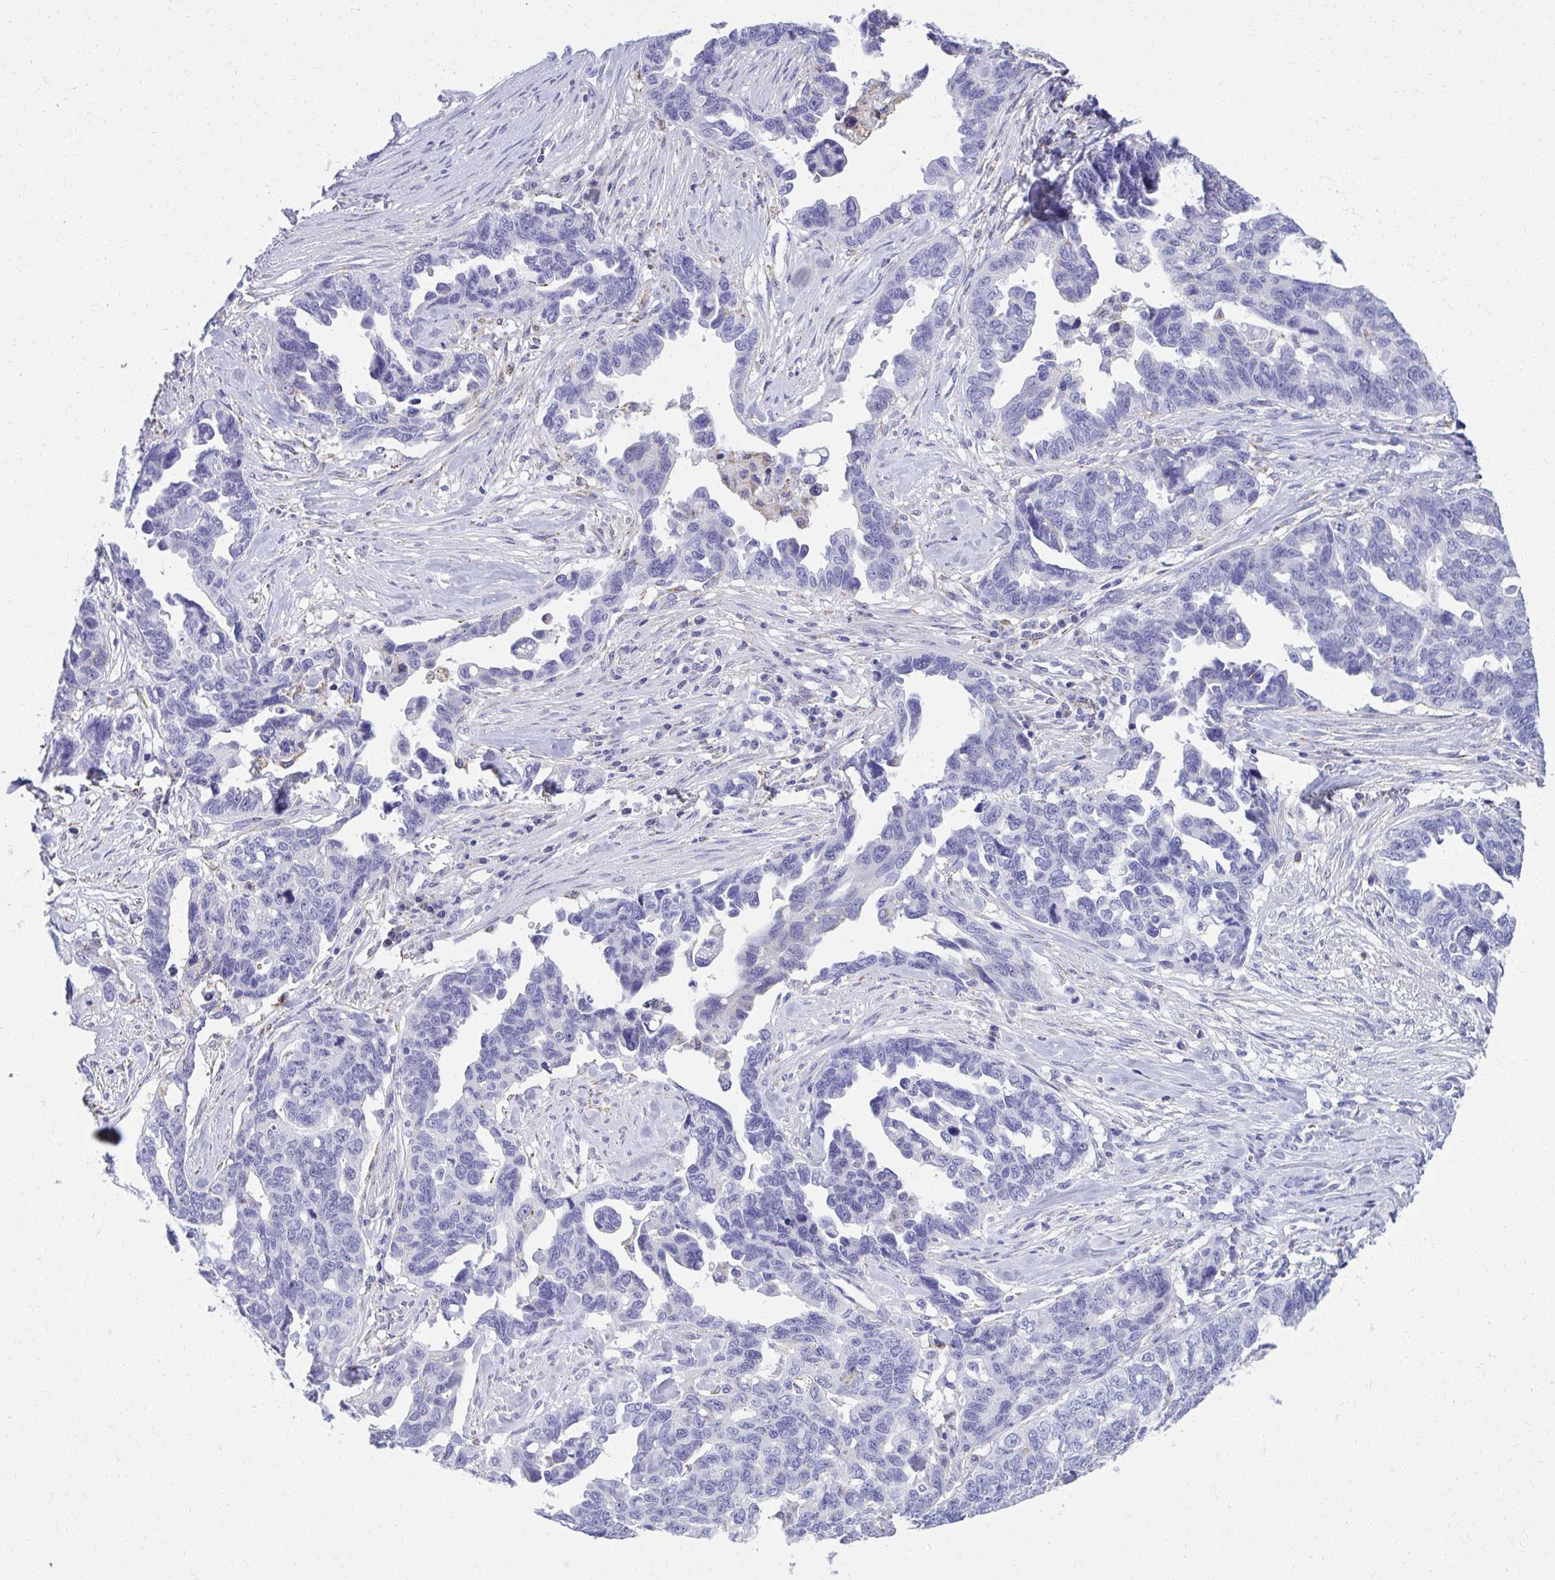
{"staining": {"intensity": "negative", "quantity": "none", "location": "none"}, "tissue": "ovarian cancer", "cell_type": "Tumor cells", "image_type": "cancer", "snomed": [{"axis": "morphology", "description": "Cystadenocarcinoma, serous, NOS"}, {"axis": "topography", "description": "Ovary"}], "caption": "Protein analysis of ovarian cancer reveals no significant positivity in tumor cells.", "gene": "AIG1", "patient": {"sex": "female", "age": 69}}